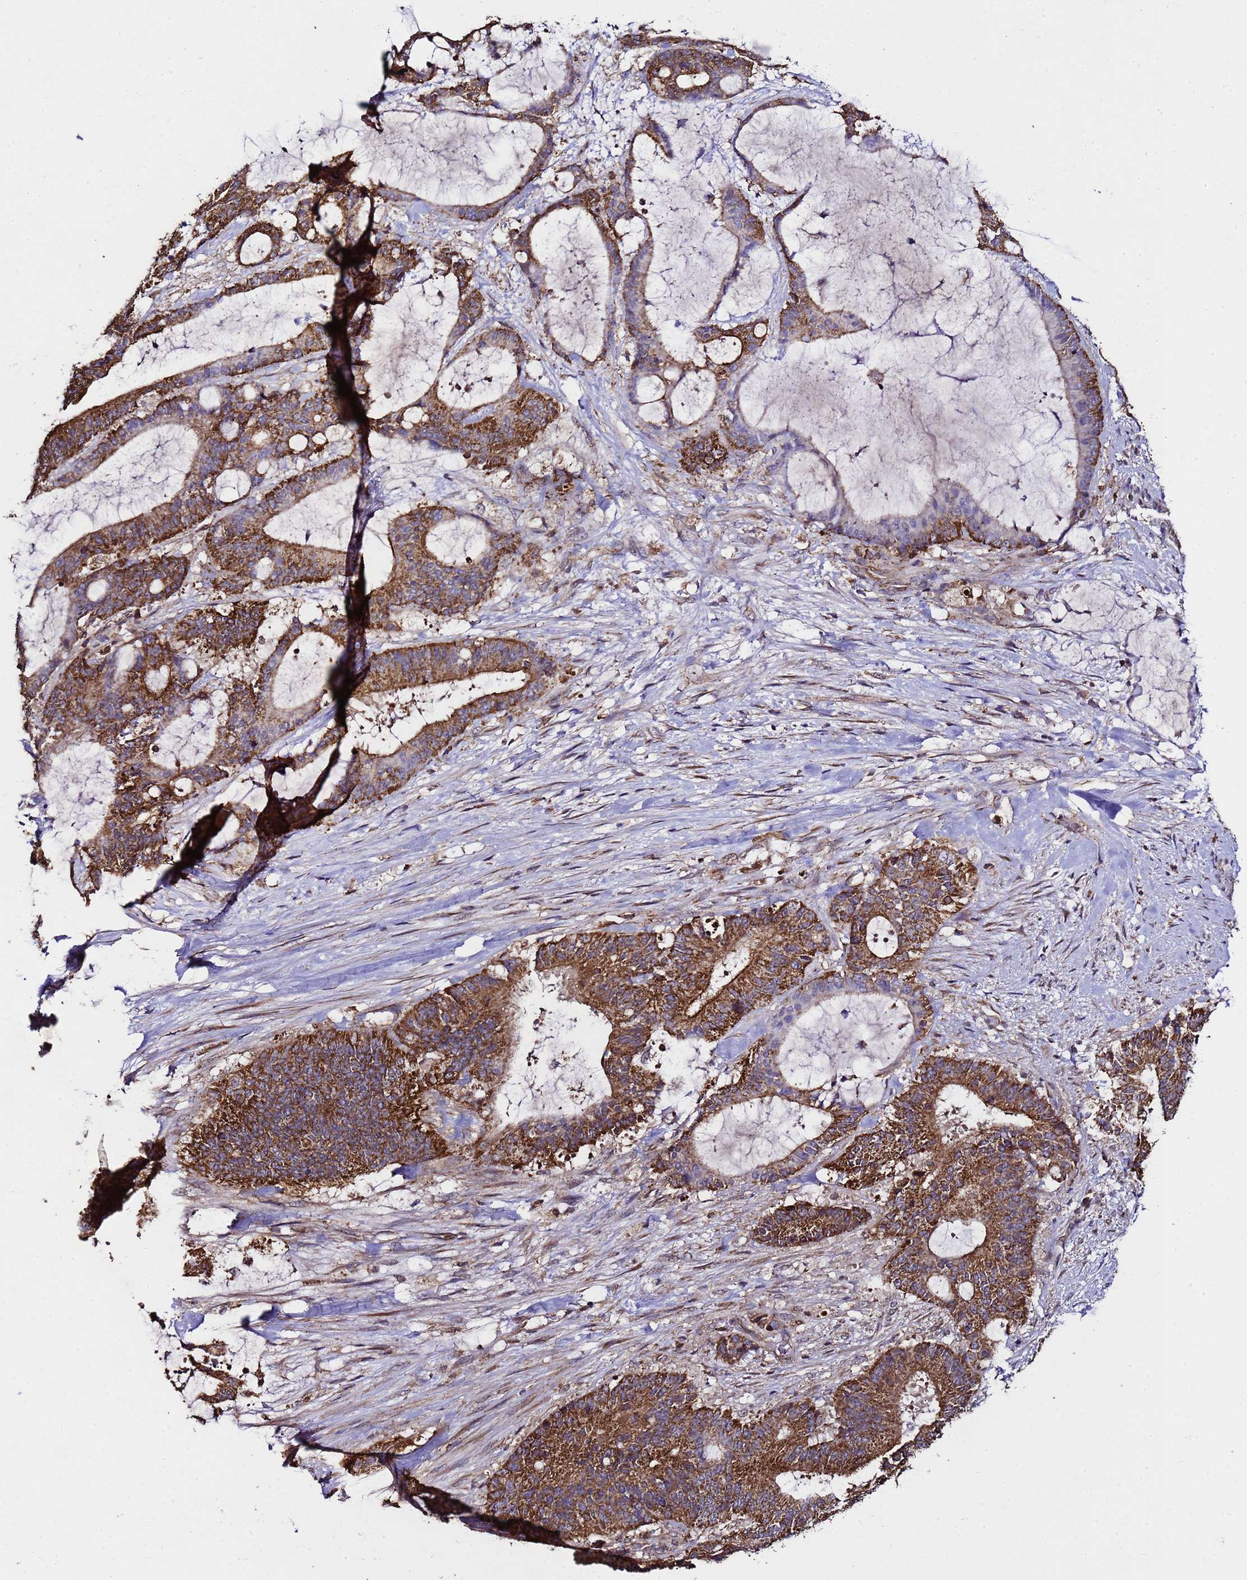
{"staining": {"intensity": "strong", "quantity": ">75%", "location": "cytoplasmic/membranous"}, "tissue": "liver cancer", "cell_type": "Tumor cells", "image_type": "cancer", "snomed": [{"axis": "morphology", "description": "Normal tissue, NOS"}, {"axis": "morphology", "description": "Cholangiocarcinoma"}, {"axis": "topography", "description": "Liver"}, {"axis": "topography", "description": "Peripheral nerve tissue"}], "caption": "An image showing strong cytoplasmic/membranous positivity in about >75% of tumor cells in liver cholangiocarcinoma, as visualized by brown immunohistochemical staining.", "gene": "HSPBAP1", "patient": {"sex": "female", "age": 73}}